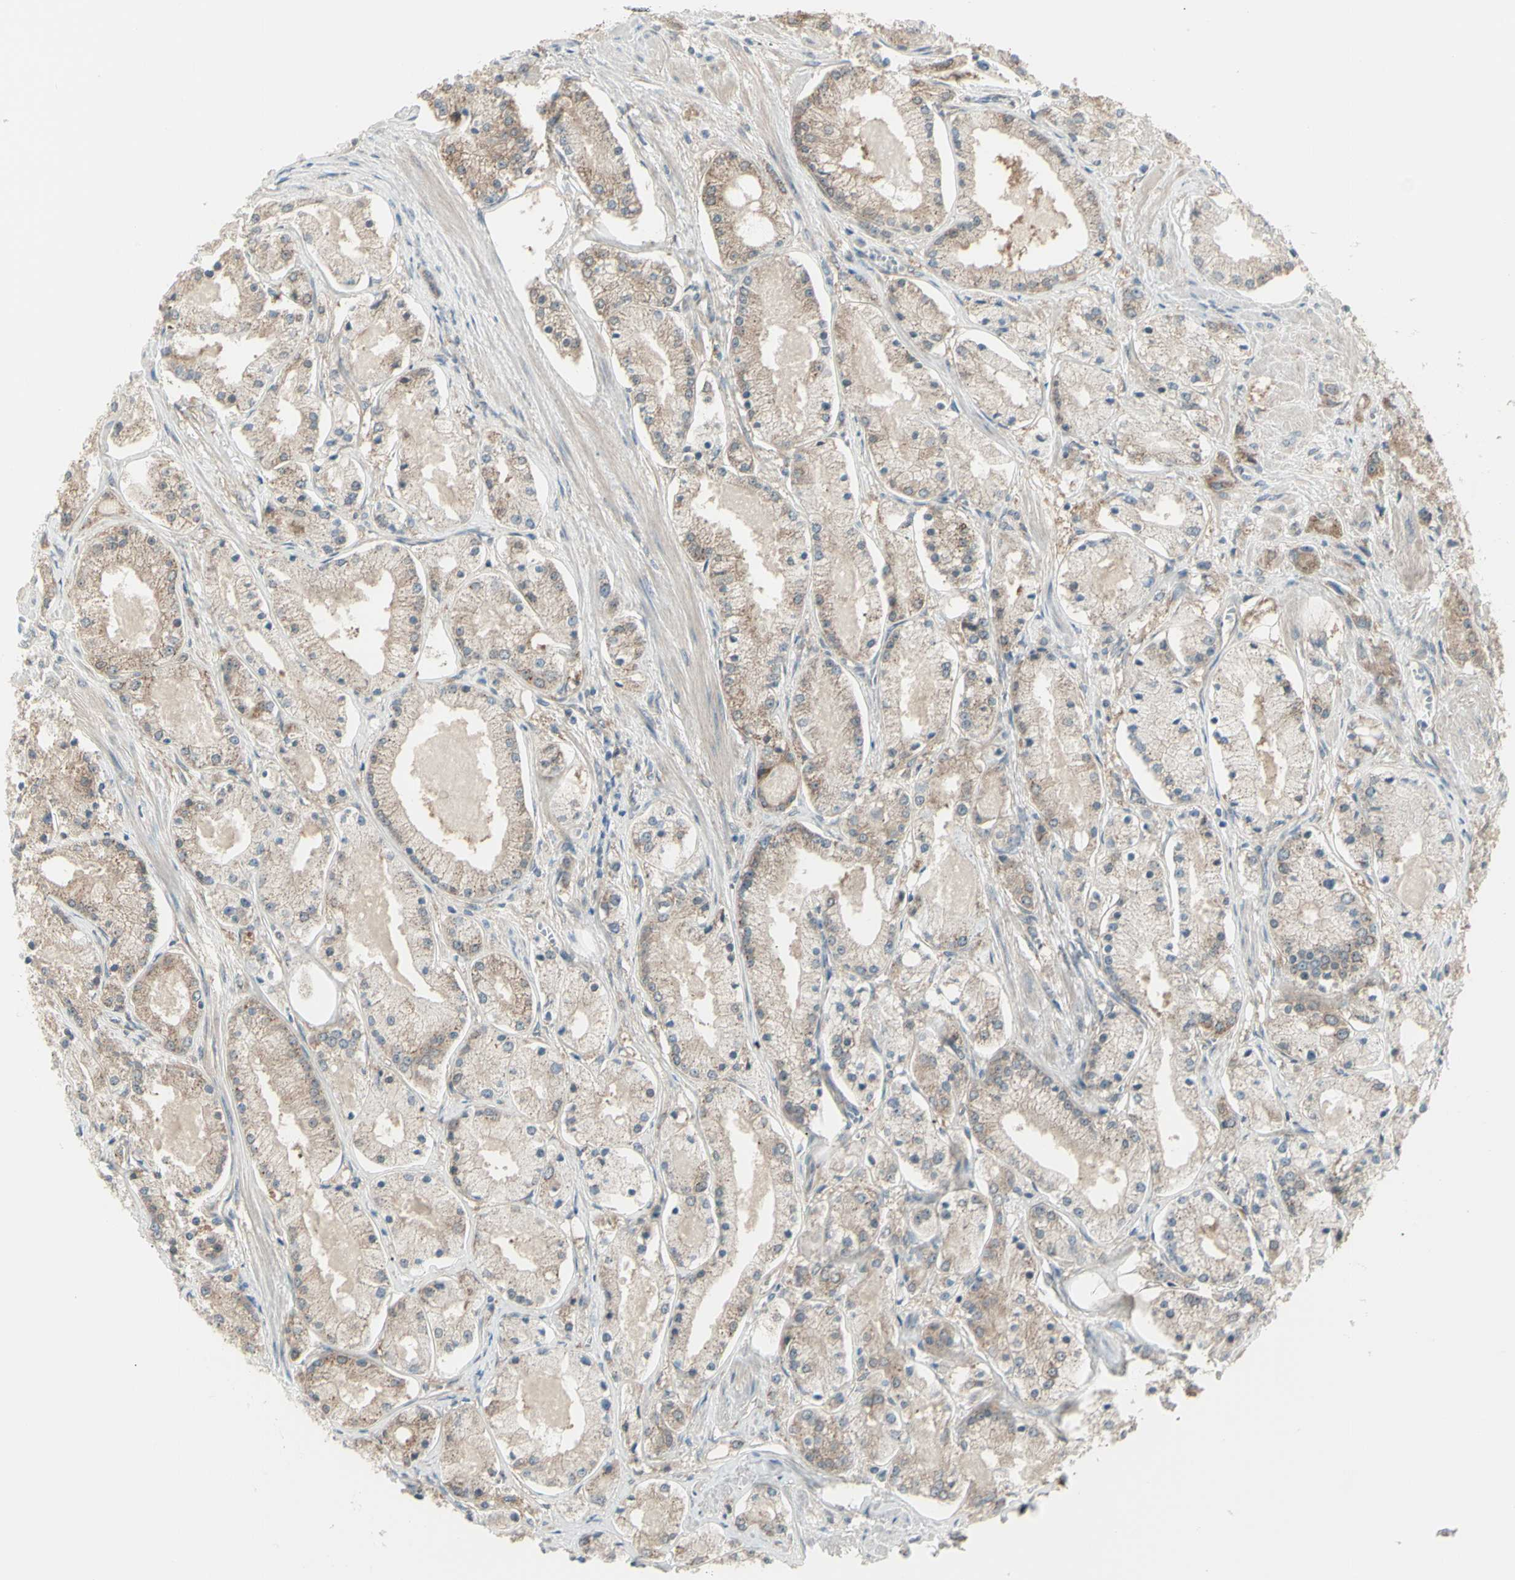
{"staining": {"intensity": "weak", "quantity": ">75%", "location": "cytoplasmic/membranous"}, "tissue": "prostate cancer", "cell_type": "Tumor cells", "image_type": "cancer", "snomed": [{"axis": "morphology", "description": "Adenocarcinoma, High grade"}, {"axis": "topography", "description": "Prostate"}], "caption": "This image demonstrates immunohistochemistry (IHC) staining of human prostate cancer, with low weak cytoplasmic/membranous staining in approximately >75% of tumor cells.", "gene": "NAXD", "patient": {"sex": "male", "age": 66}}